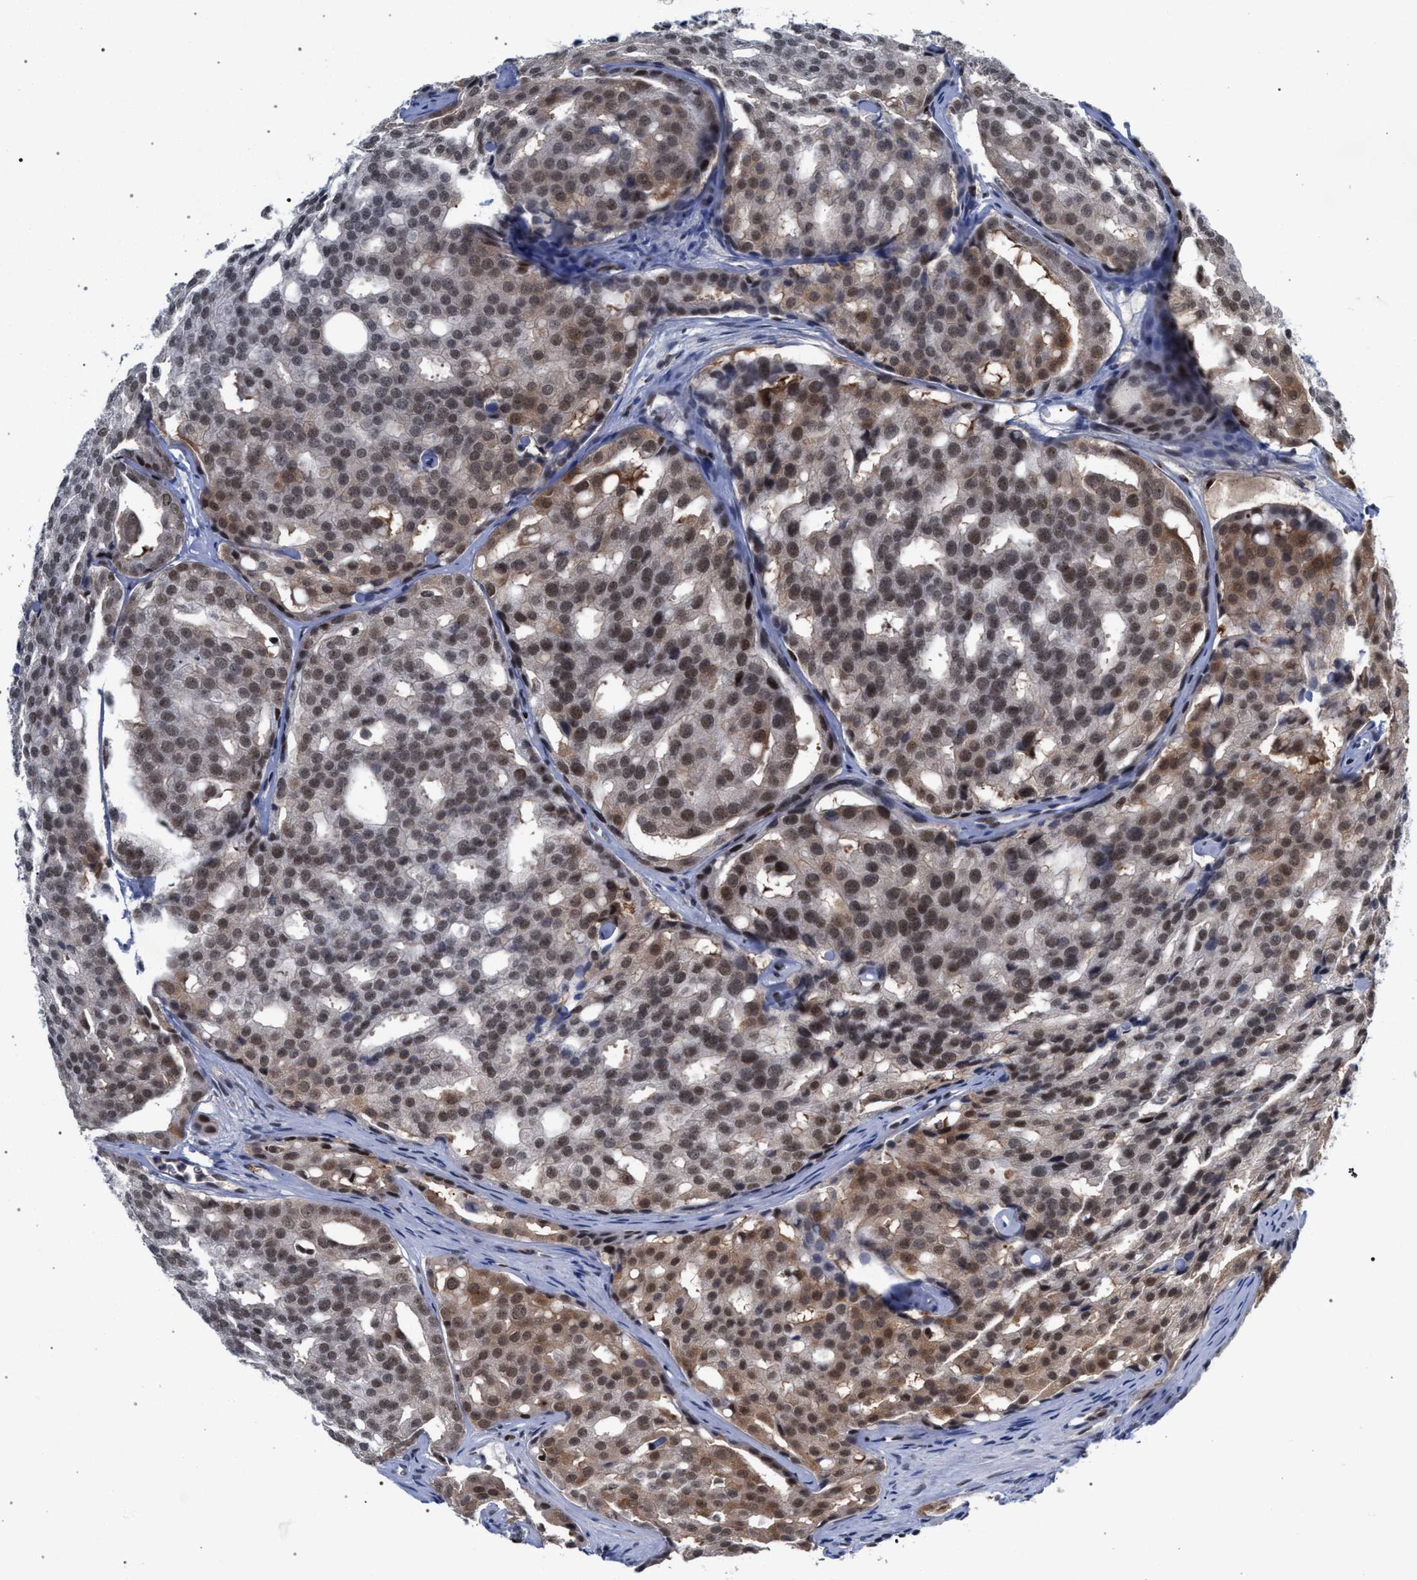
{"staining": {"intensity": "weak", "quantity": ">75%", "location": "cytoplasmic/membranous,nuclear"}, "tissue": "prostate cancer", "cell_type": "Tumor cells", "image_type": "cancer", "snomed": [{"axis": "morphology", "description": "Adenocarcinoma, High grade"}, {"axis": "topography", "description": "Prostate"}], "caption": "This micrograph reveals prostate adenocarcinoma (high-grade) stained with IHC to label a protein in brown. The cytoplasmic/membranous and nuclear of tumor cells show weak positivity for the protein. Nuclei are counter-stained blue.", "gene": "SCAF4", "patient": {"sex": "male", "age": 64}}